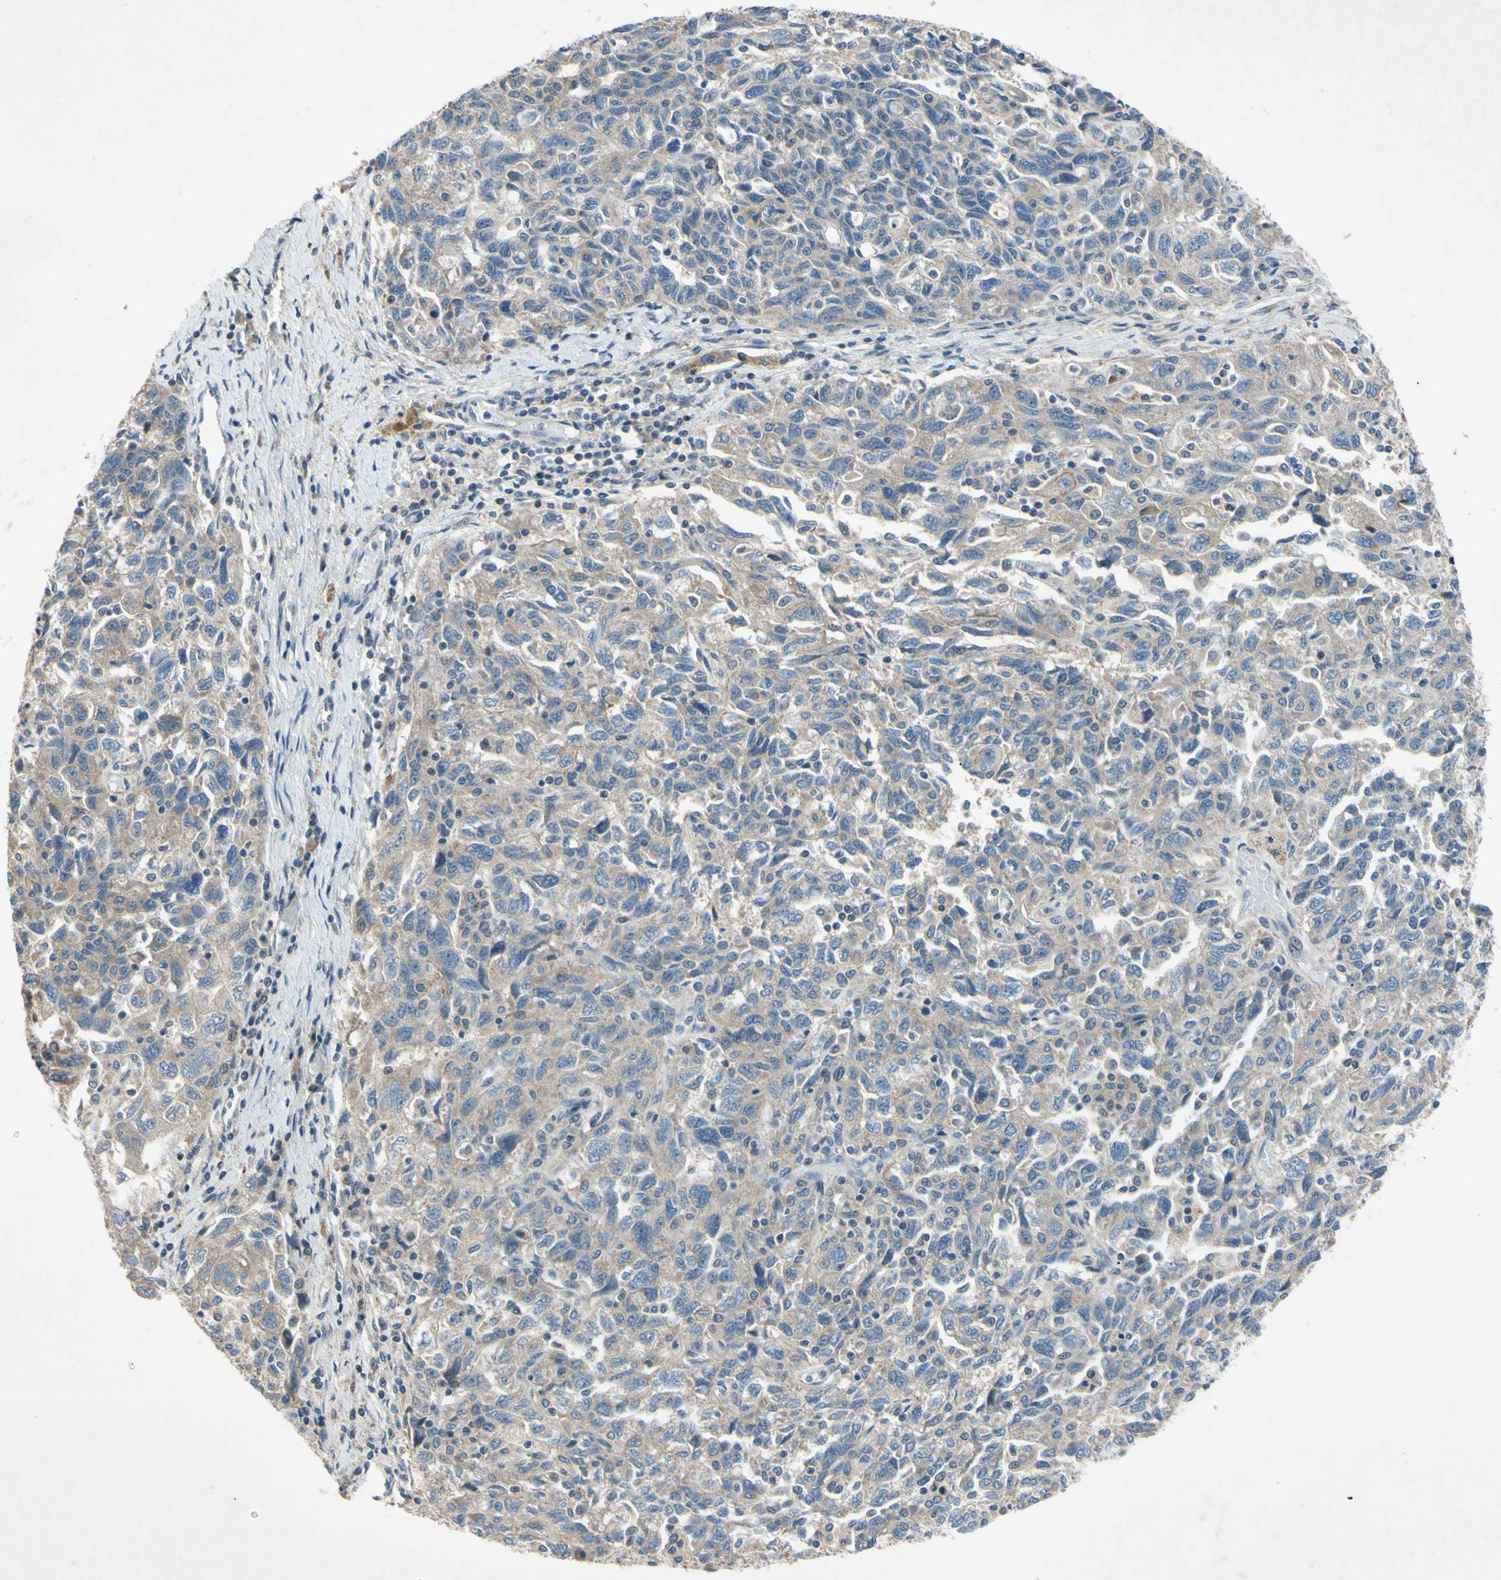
{"staining": {"intensity": "weak", "quantity": ">75%", "location": "cytoplasmic/membranous"}, "tissue": "ovarian cancer", "cell_type": "Tumor cells", "image_type": "cancer", "snomed": [{"axis": "morphology", "description": "Carcinoma, NOS"}, {"axis": "morphology", "description": "Cystadenocarcinoma, serous, NOS"}, {"axis": "topography", "description": "Ovary"}], "caption": "Brown immunohistochemical staining in human ovarian cancer (carcinoma) exhibits weak cytoplasmic/membranous staining in approximately >75% of tumor cells.", "gene": "HILPDA", "patient": {"sex": "female", "age": 69}}